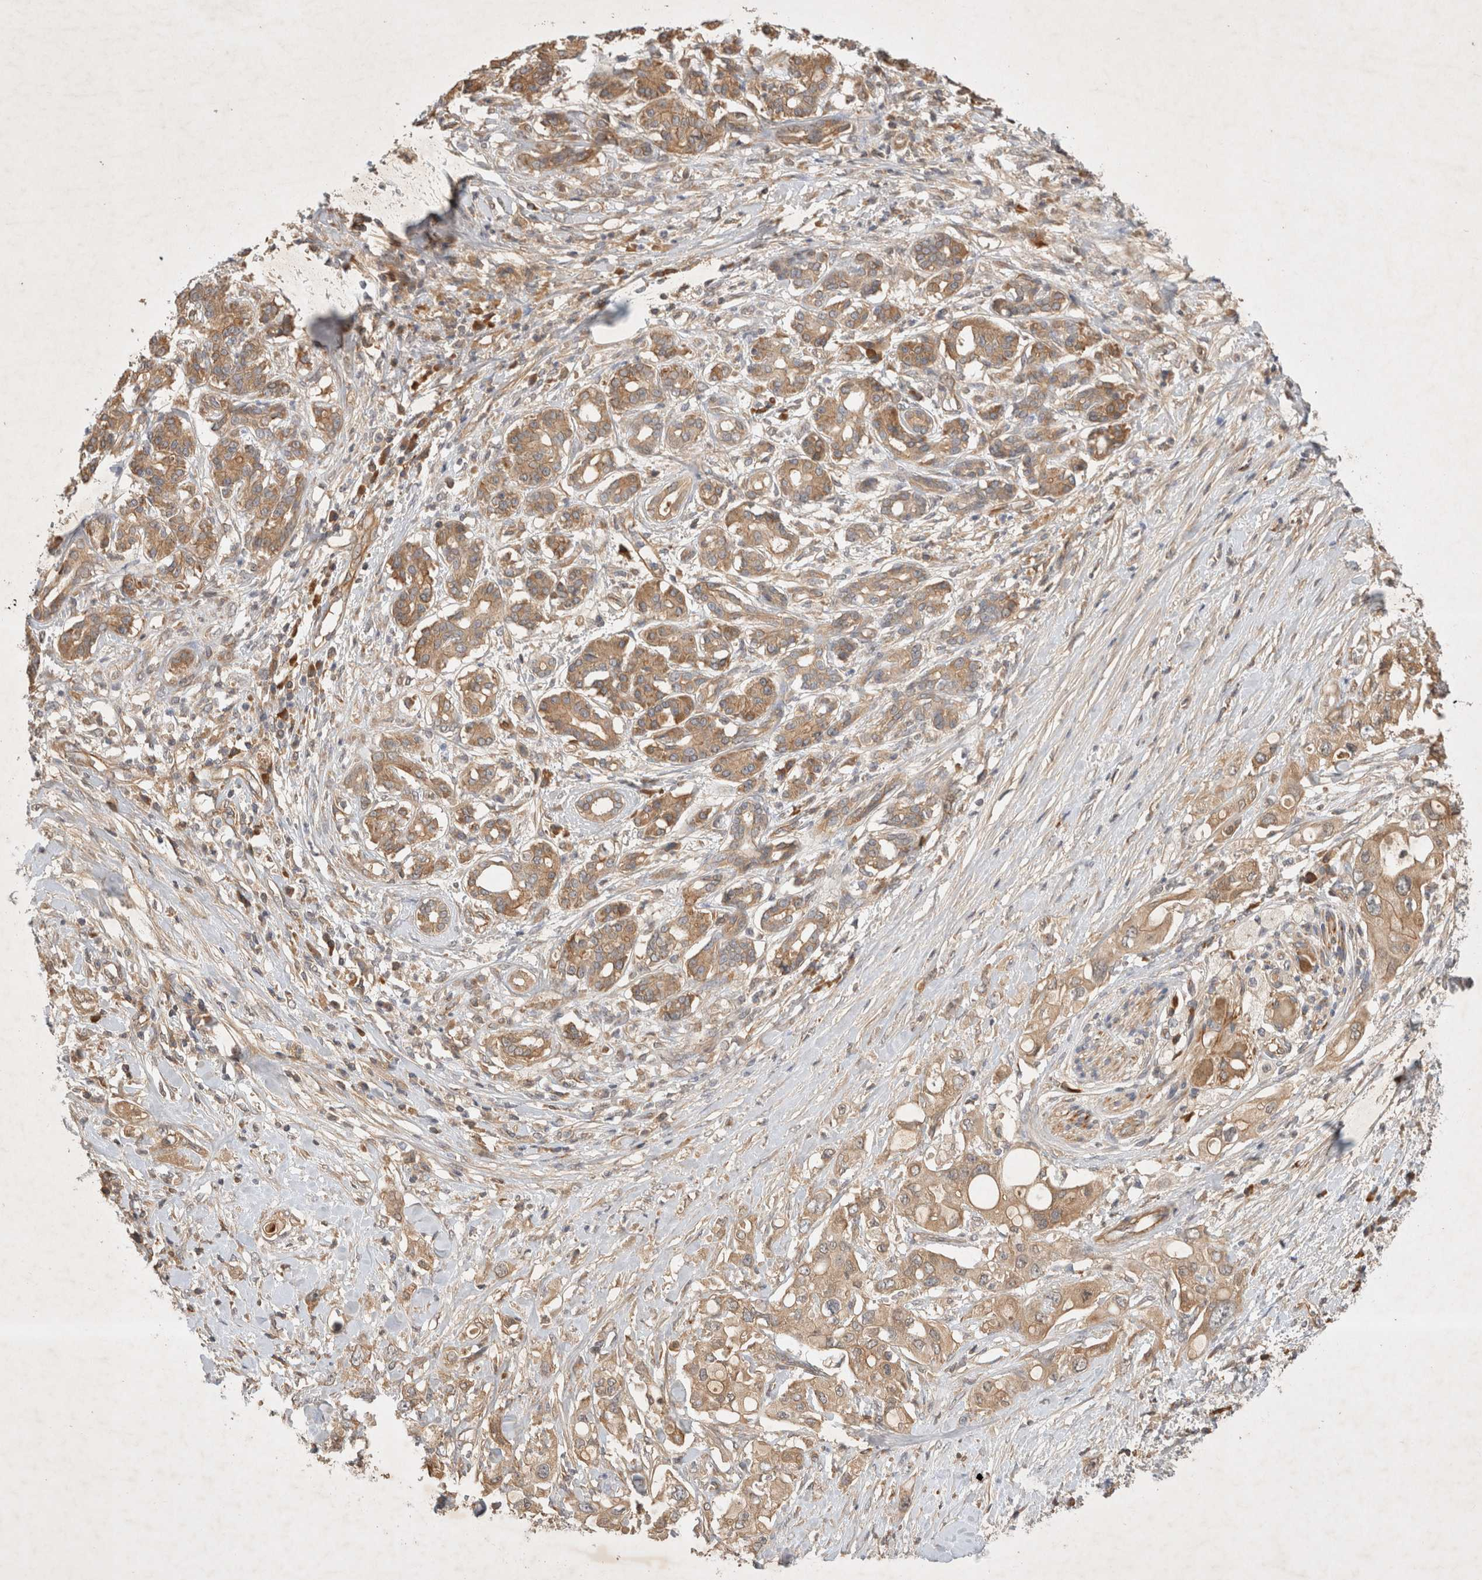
{"staining": {"intensity": "moderate", "quantity": ">75%", "location": "cytoplasmic/membranous"}, "tissue": "pancreatic cancer", "cell_type": "Tumor cells", "image_type": "cancer", "snomed": [{"axis": "morphology", "description": "Adenocarcinoma, NOS"}, {"axis": "topography", "description": "Pancreas"}], "caption": "Moderate cytoplasmic/membranous staining is identified in approximately >75% of tumor cells in pancreatic cancer. Nuclei are stained in blue.", "gene": "YES1", "patient": {"sex": "female", "age": 56}}